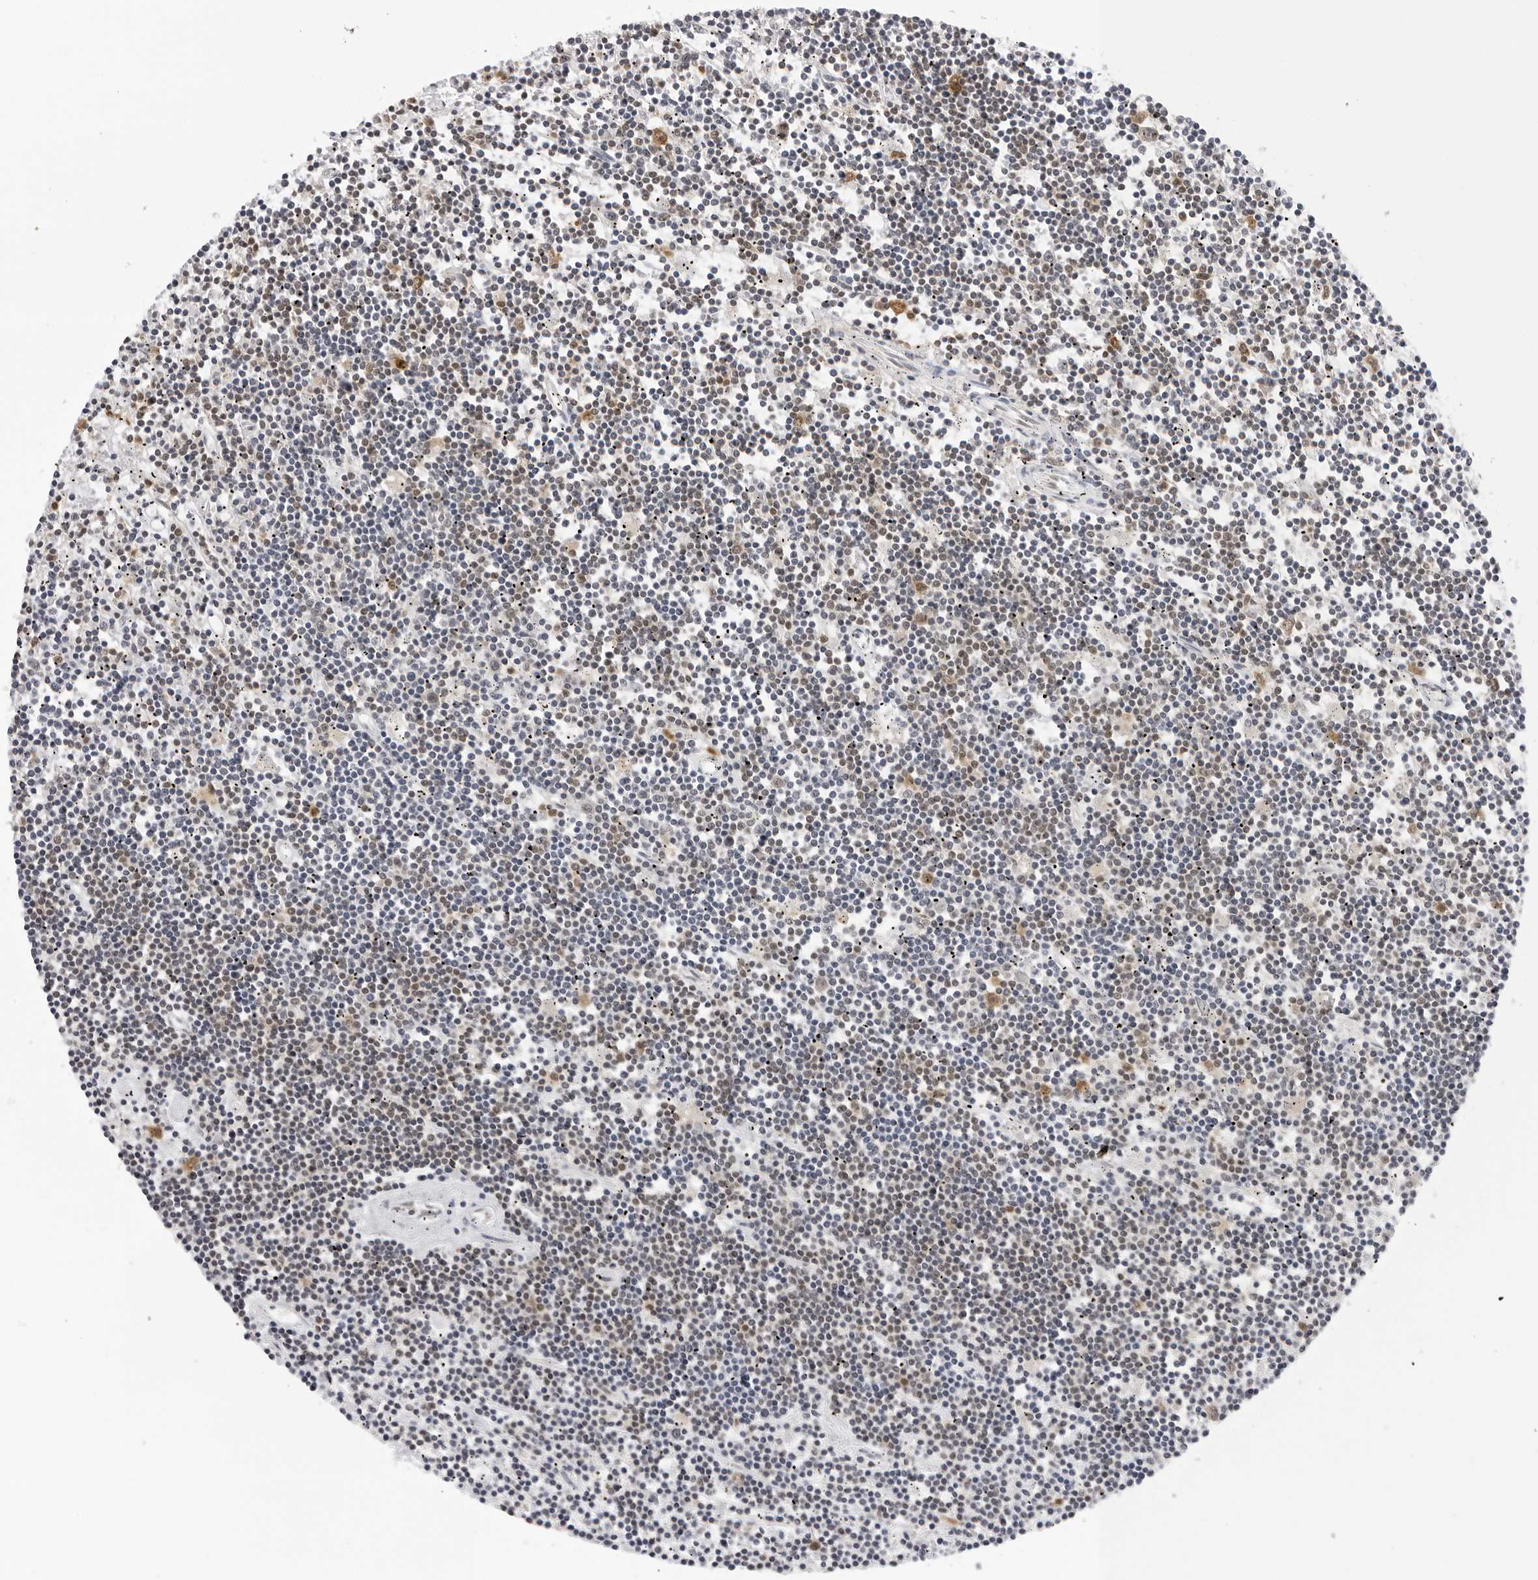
{"staining": {"intensity": "weak", "quantity": "25%-75%", "location": "nuclear"}, "tissue": "lymphoma", "cell_type": "Tumor cells", "image_type": "cancer", "snomed": [{"axis": "morphology", "description": "Malignant lymphoma, non-Hodgkin's type, Low grade"}, {"axis": "topography", "description": "Spleen"}], "caption": "Malignant lymphoma, non-Hodgkin's type (low-grade) stained with a protein marker exhibits weak staining in tumor cells.", "gene": "WDR77", "patient": {"sex": "male", "age": 76}}